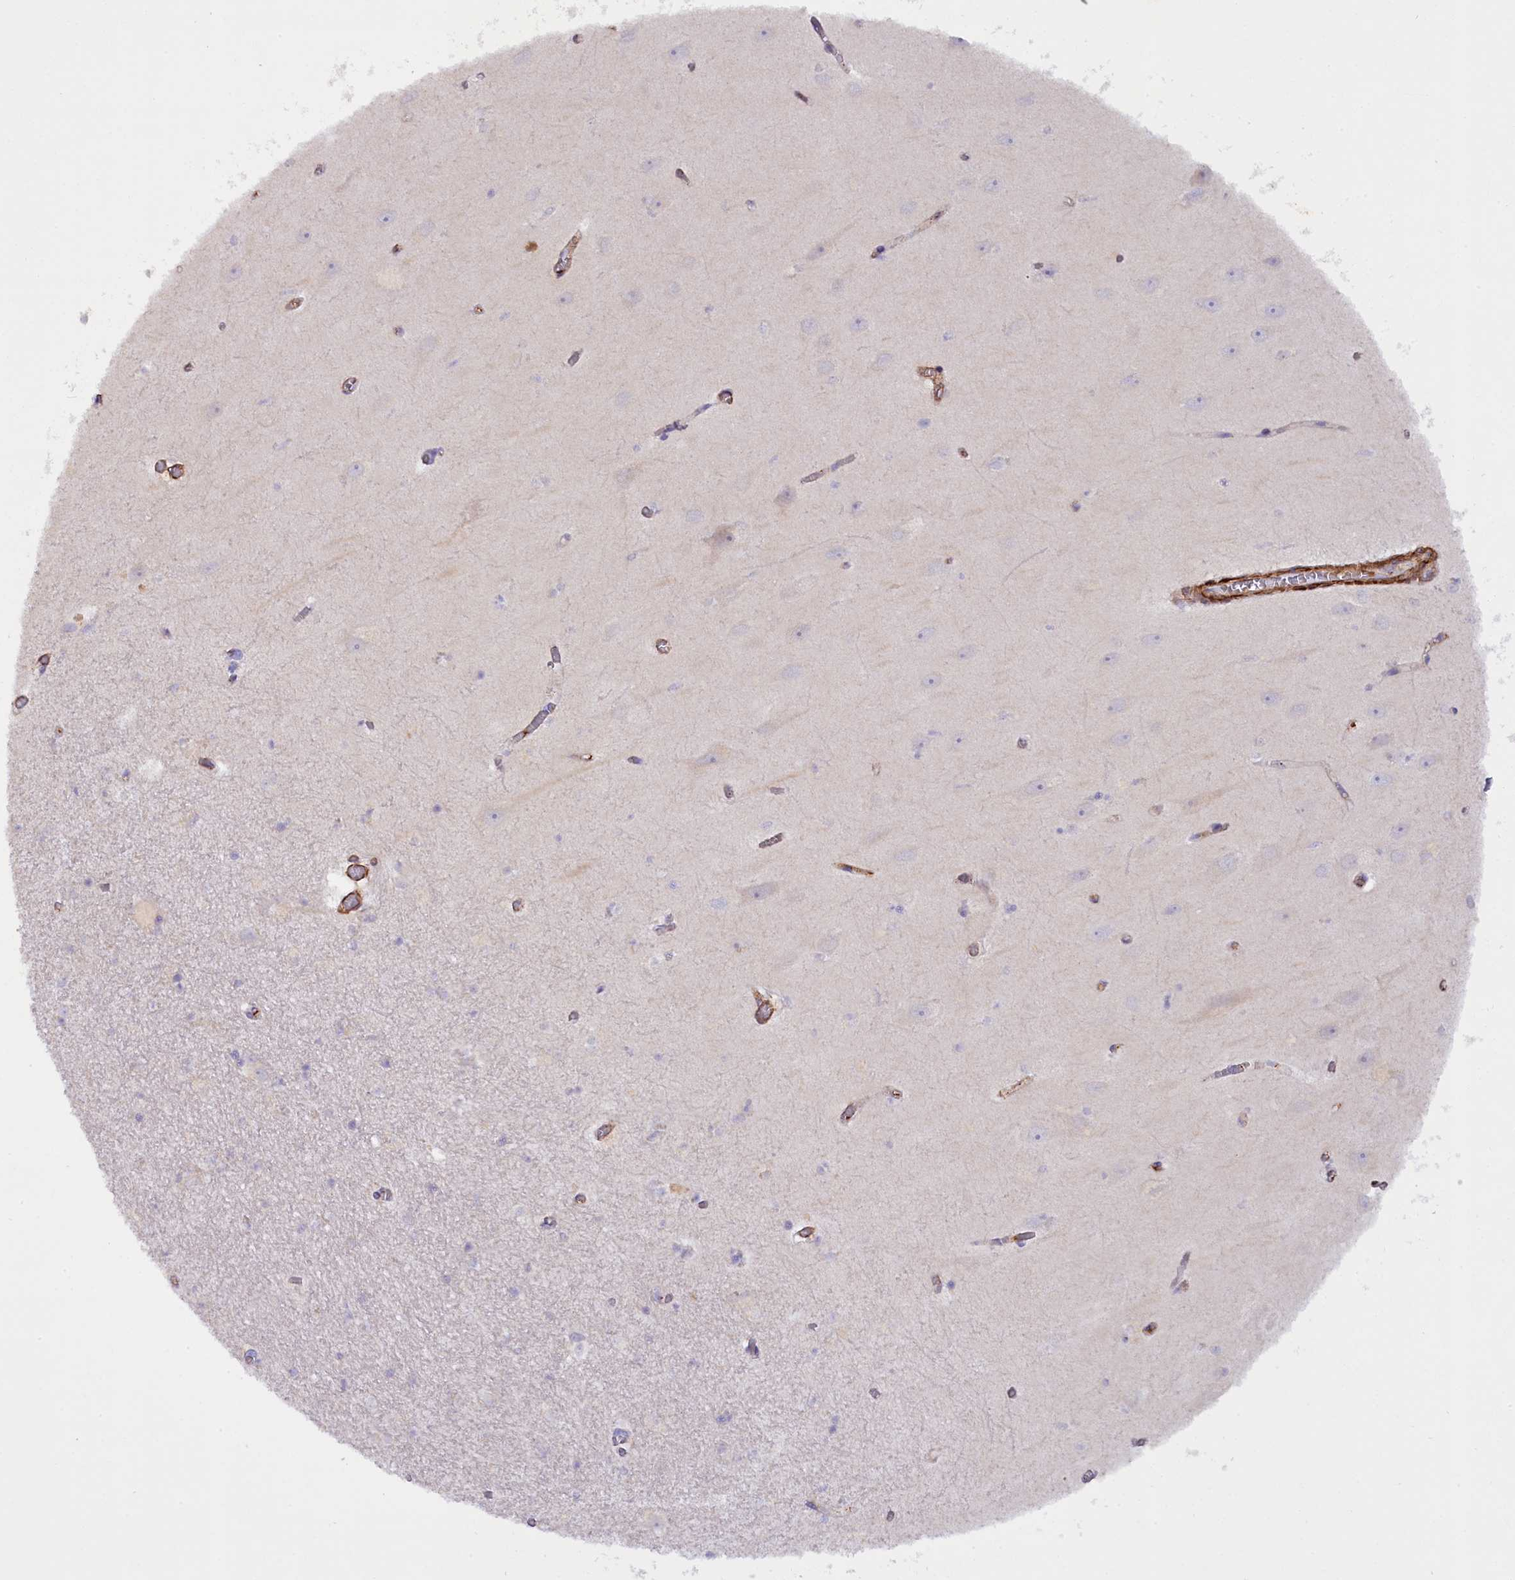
{"staining": {"intensity": "negative", "quantity": "none", "location": "none"}, "tissue": "hippocampus", "cell_type": "Glial cells", "image_type": "normal", "snomed": [{"axis": "morphology", "description": "Normal tissue, NOS"}, {"axis": "topography", "description": "Hippocampus"}], "caption": "Hippocampus was stained to show a protein in brown. There is no significant expression in glial cells. (Stains: DAB immunohistochemistry (IHC) with hematoxylin counter stain, Microscopy: brightfield microscopy at high magnification).", "gene": "FUZ", "patient": {"sex": "female", "age": 64}}